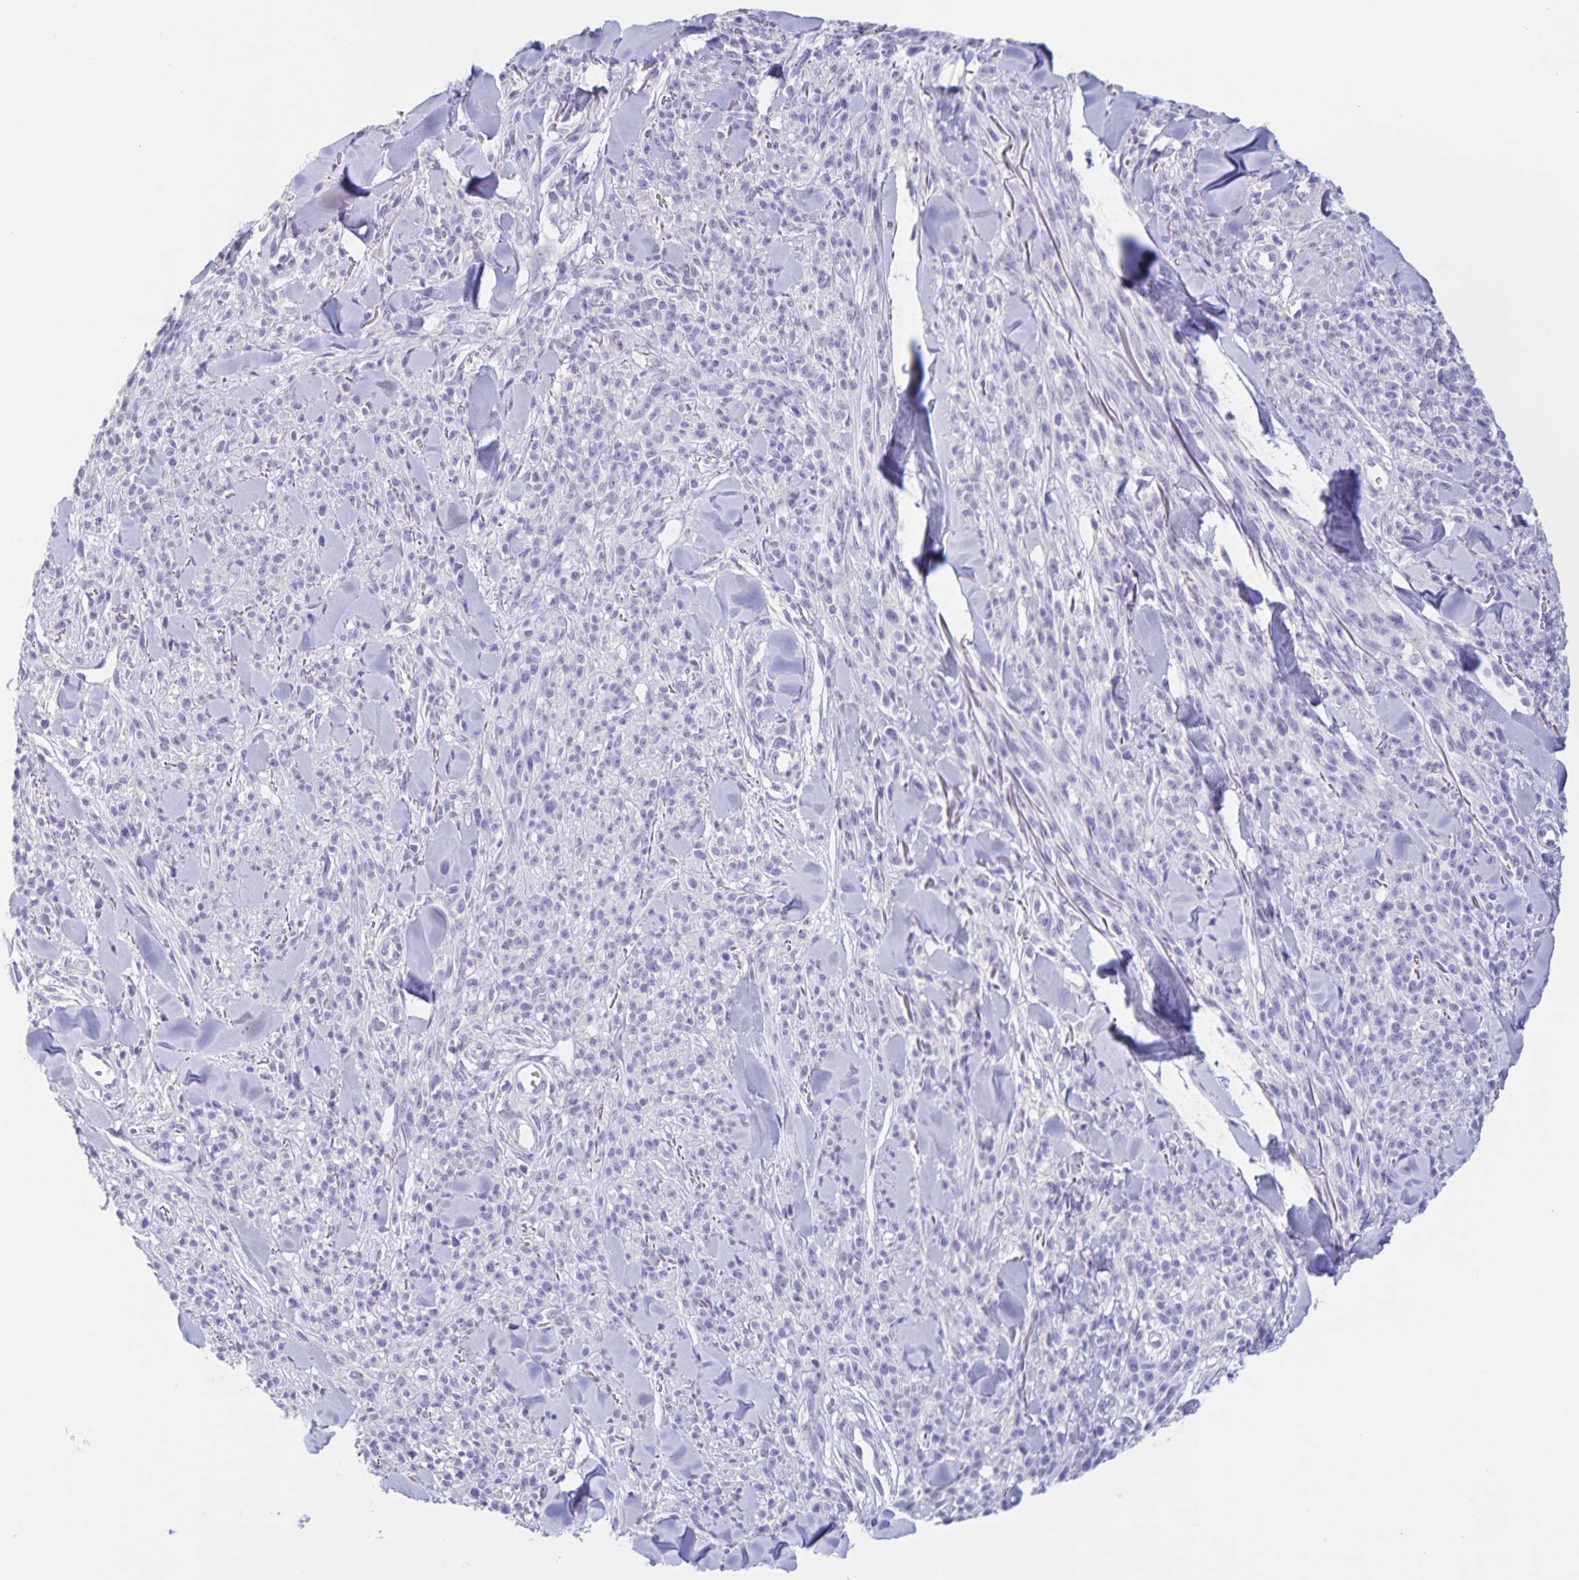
{"staining": {"intensity": "negative", "quantity": "none", "location": "none"}, "tissue": "melanoma", "cell_type": "Tumor cells", "image_type": "cancer", "snomed": [{"axis": "morphology", "description": "Malignant melanoma, NOS"}, {"axis": "topography", "description": "Skin"}, {"axis": "topography", "description": "Skin of trunk"}], "caption": "The photomicrograph exhibits no staining of tumor cells in melanoma. (DAB (3,3'-diaminobenzidine) immunohistochemistry (IHC), high magnification).", "gene": "DMGDH", "patient": {"sex": "male", "age": 74}}